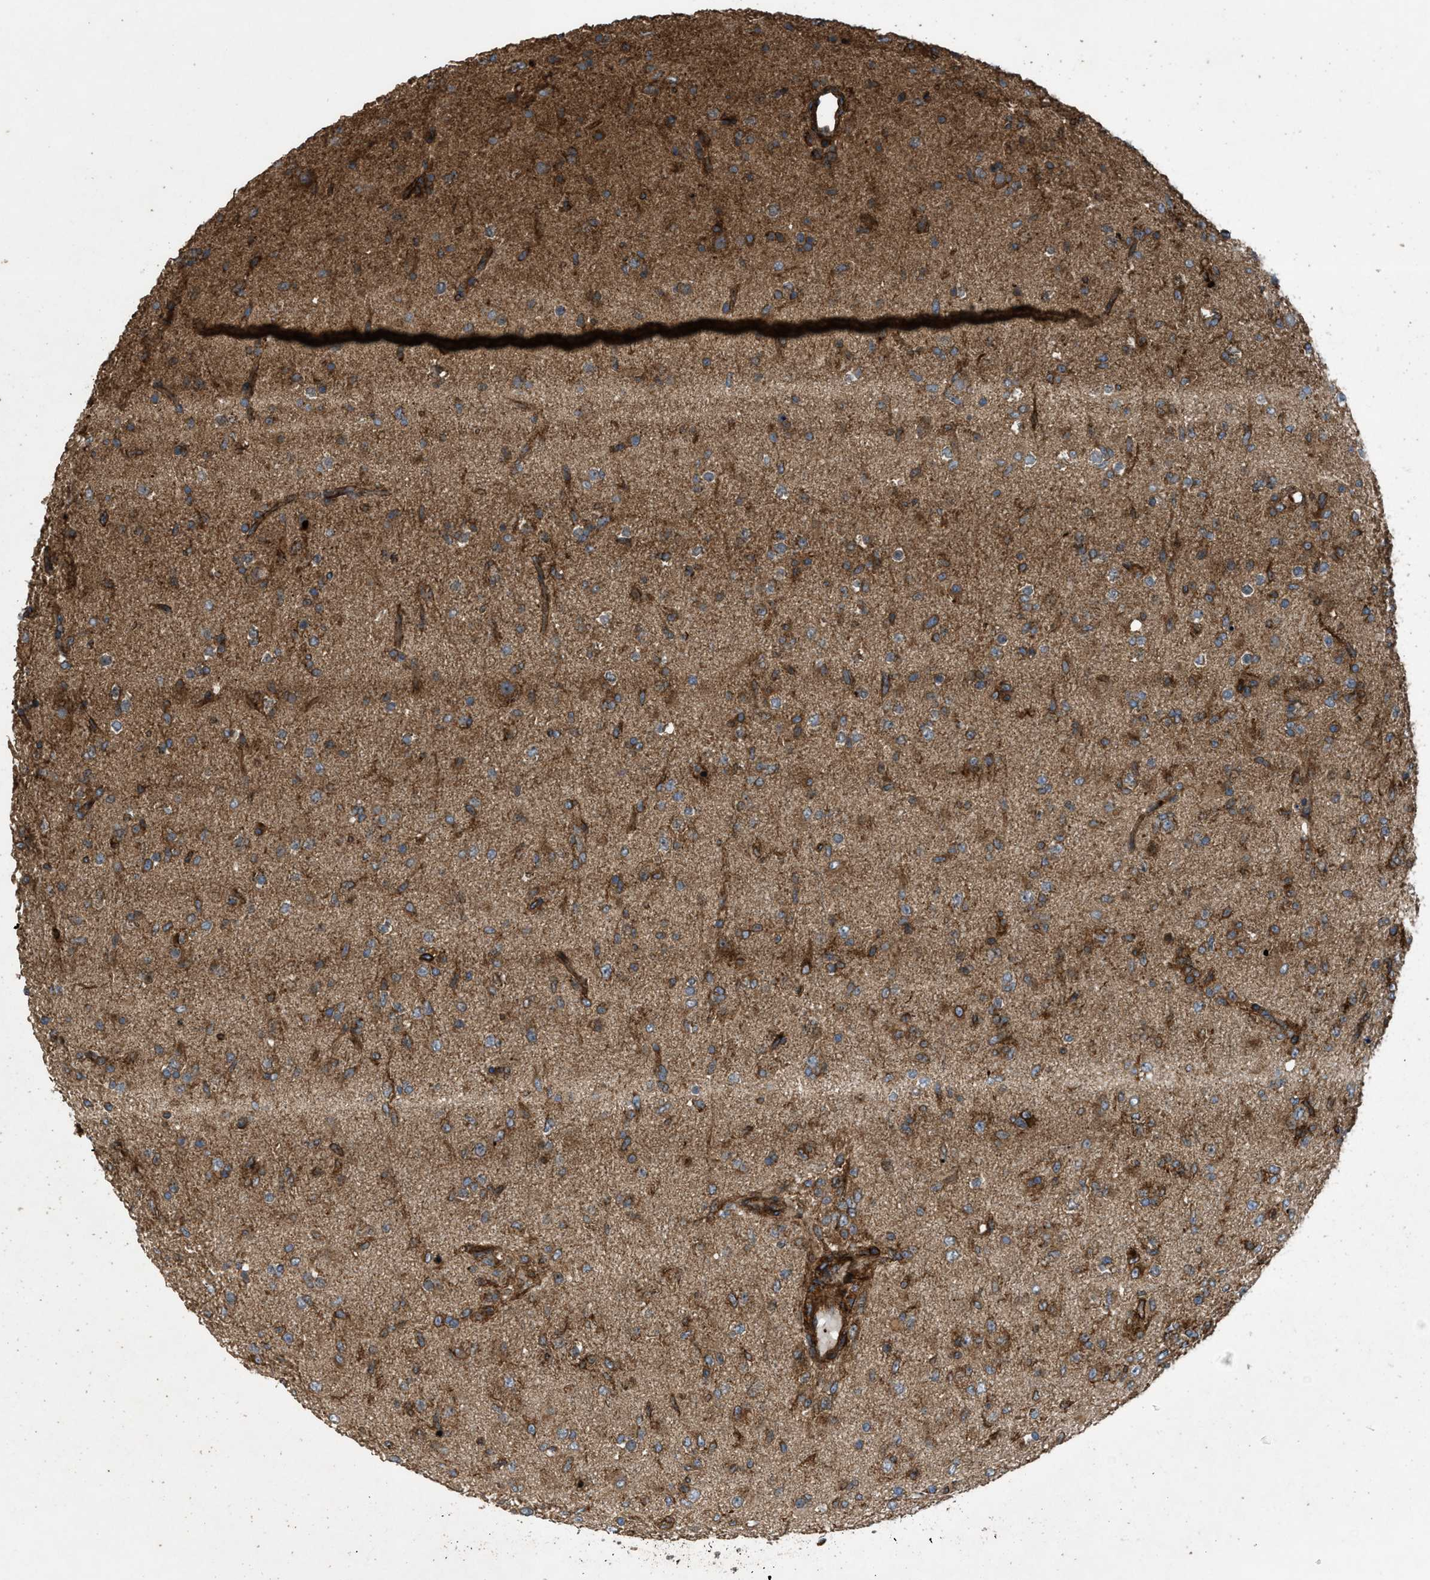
{"staining": {"intensity": "moderate", "quantity": ">75%", "location": "cytoplasmic/membranous"}, "tissue": "glioma", "cell_type": "Tumor cells", "image_type": "cancer", "snomed": [{"axis": "morphology", "description": "Glioma, malignant, Low grade"}, {"axis": "topography", "description": "Brain"}], "caption": "There is medium levels of moderate cytoplasmic/membranous expression in tumor cells of glioma, as demonstrated by immunohistochemical staining (brown color).", "gene": "EGLN1", "patient": {"sex": "male", "age": 65}}